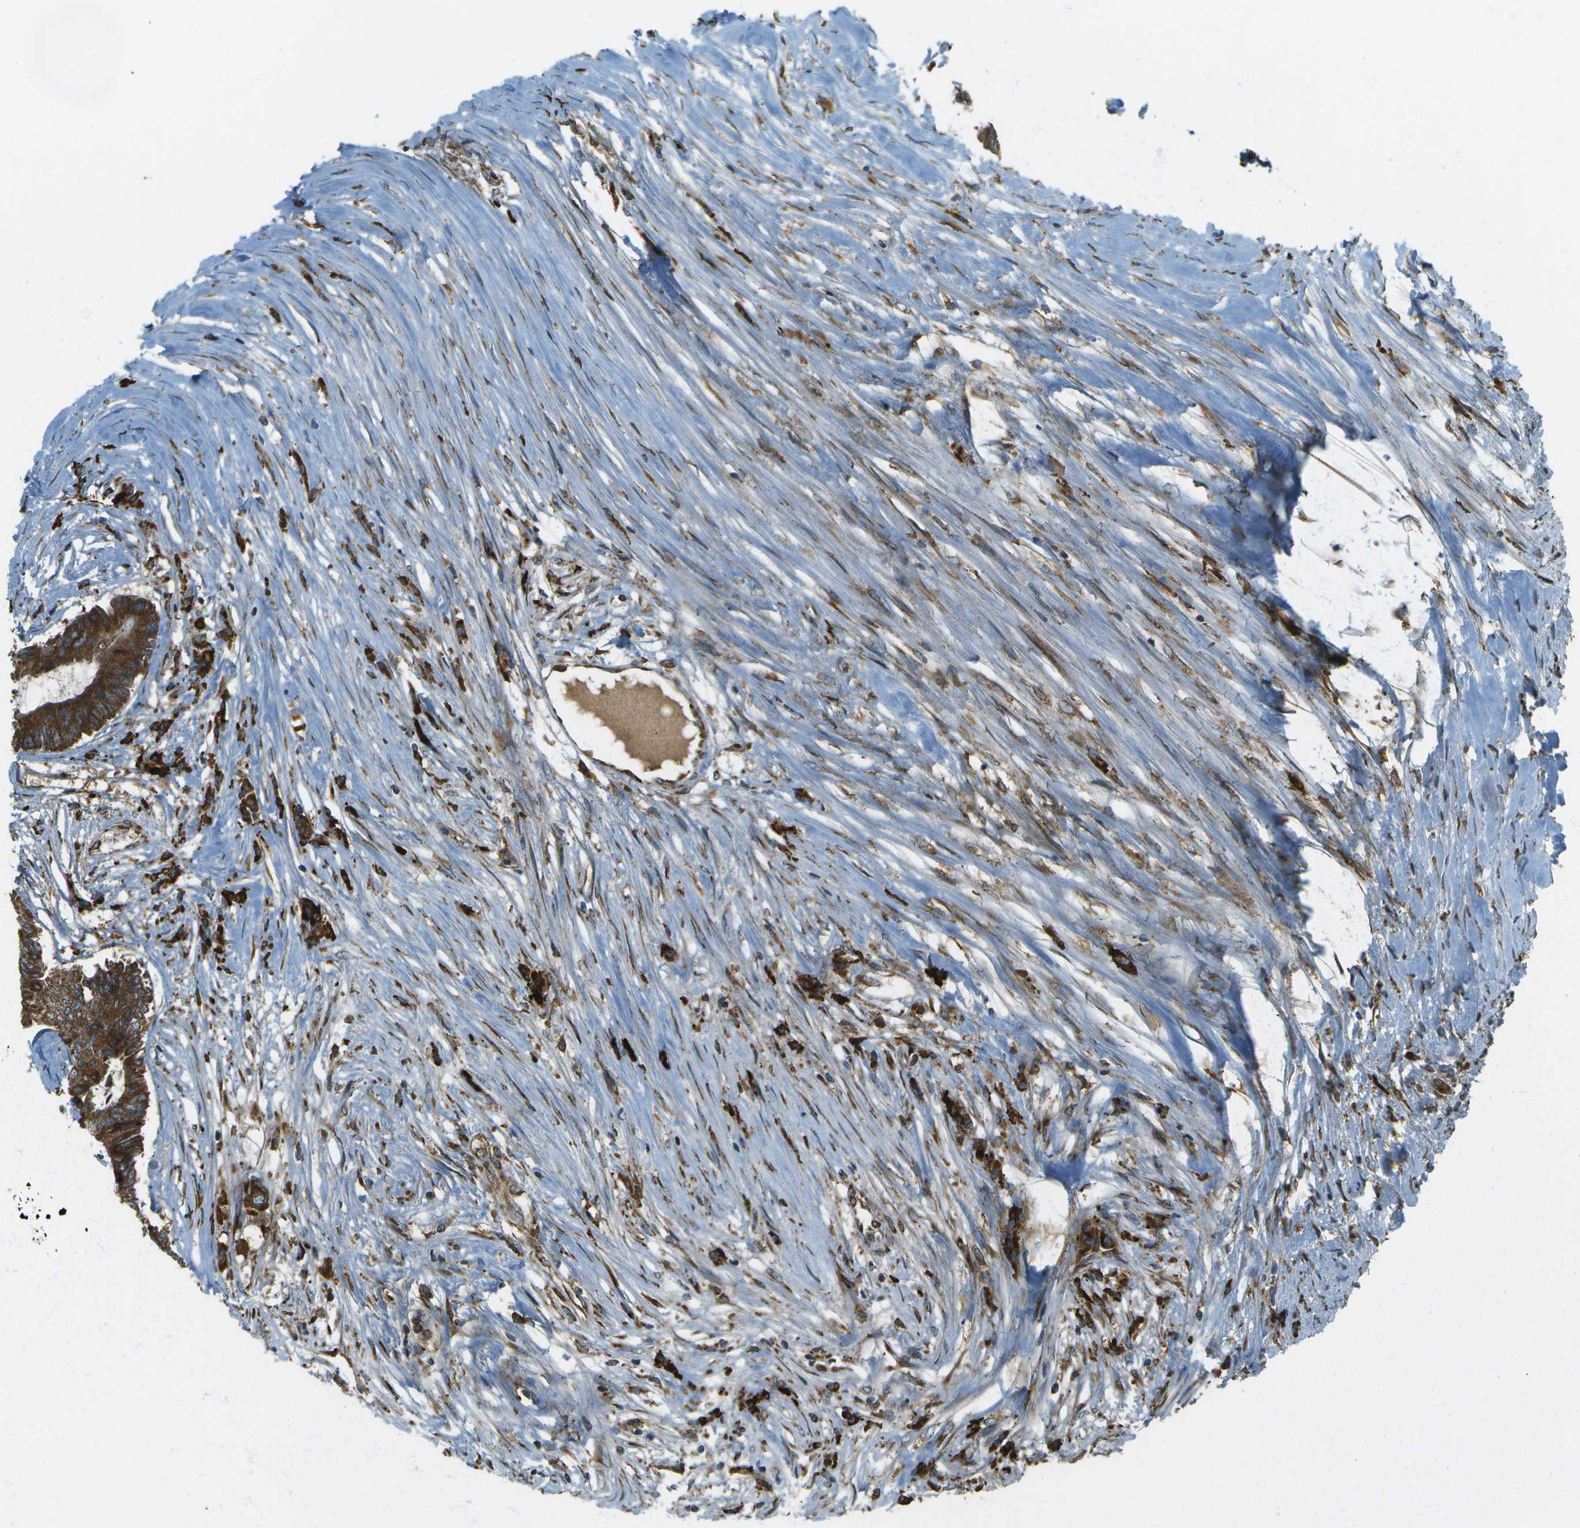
{"staining": {"intensity": "strong", "quantity": ">75%", "location": "cytoplasmic/membranous"}, "tissue": "colorectal cancer", "cell_type": "Tumor cells", "image_type": "cancer", "snomed": [{"axis": "morphology", "description": "Adenocarcinoma, NOS"}, {"axis": "topography", "description": "Rectum"}], "caption": "Immunohistochemistry micrograph of neoplastic tissue: colorectal cancer (adenocarcinoma) stained using immunohistochemistry exhibits high levels of strong protein expression localized specifically in the cytoplasmic/membranous of tumor cells, appearing as a cytoplasmic/membranous brown color.", "gene": "USP30", "patient": {"sex": "male", "age": 63}}